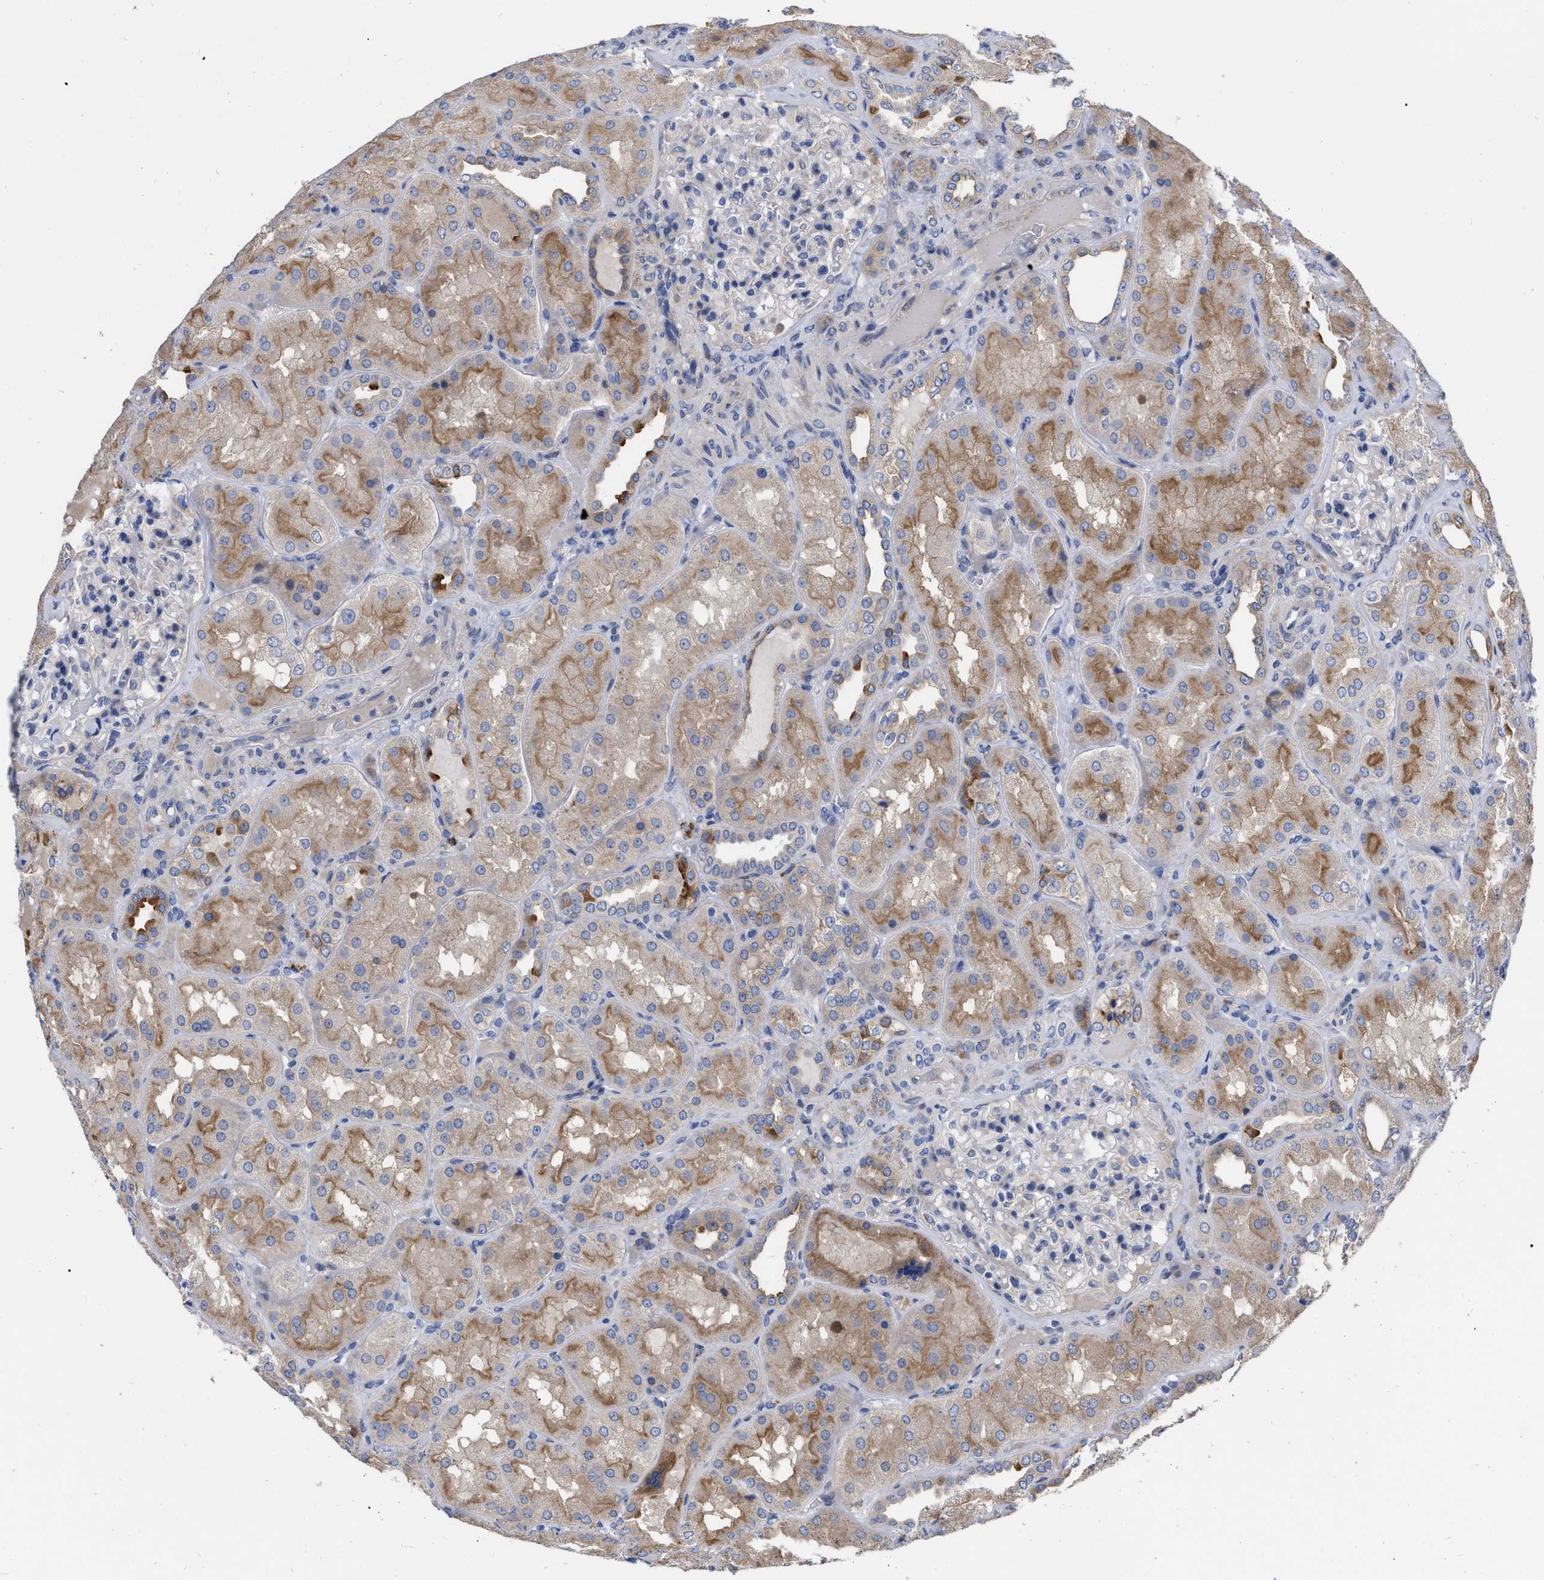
{"staining": {"intensity": "negative", "quantity": "none", "location": "none"}, "tissue": "kidney", "cell_type": "Cells in glomeruli", "image_type": "normal", "snomed": [{"axis": "morphology", "description": "Normal tissue, NOS"}, {"axis": "topography", "description": "Kidney"}], "caption": "DAB (3,3'-diaminobenzidine) immunohistochemical staining of unremarkable kidney reveals no significant staining in cells in glomeruli. Nuclei are stained in blue.", "gene": "MLST8", "patient": {"sex": "female", "age": 56}}